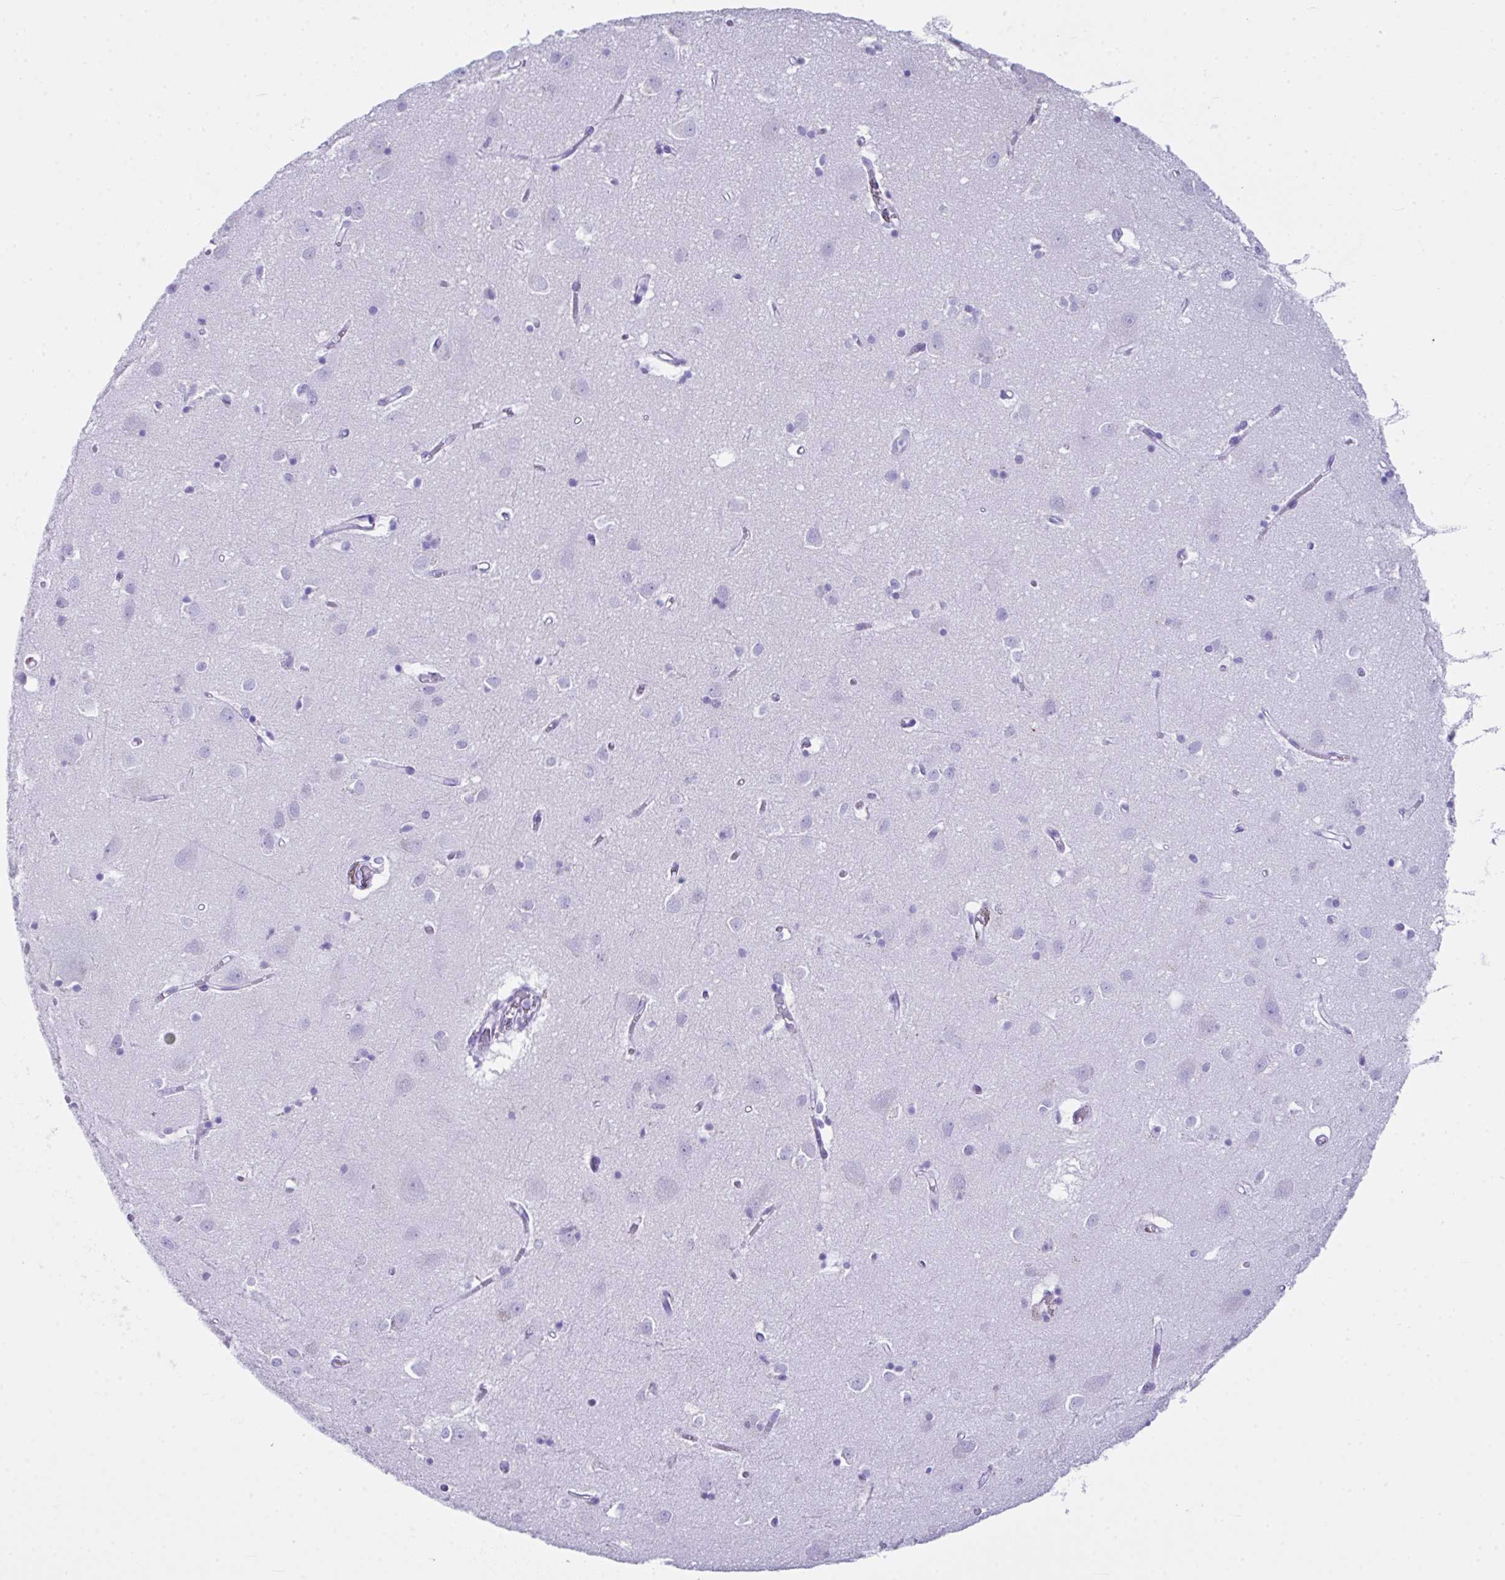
{"staining": {"intensity": "negative", "quantity": "none", "location": "none"}, "tissue": "cerebral cortex", "cell_type": "Endothelial cells", "image_type": "normal", "snomed": [{"axis": "morphology", "description": "Normal tissue, NOS"}, {"axis": "topography", "description": "Cerebral cortex"}], "caption": "A histopathology image of human cerebral cortex is negative for staining in endothelial cells. (Brightfield microscopy of DAB immunohistochemistry at high magnification).", "gene": "LGALS4", "patient": {"sex": "male", "age": 70}}